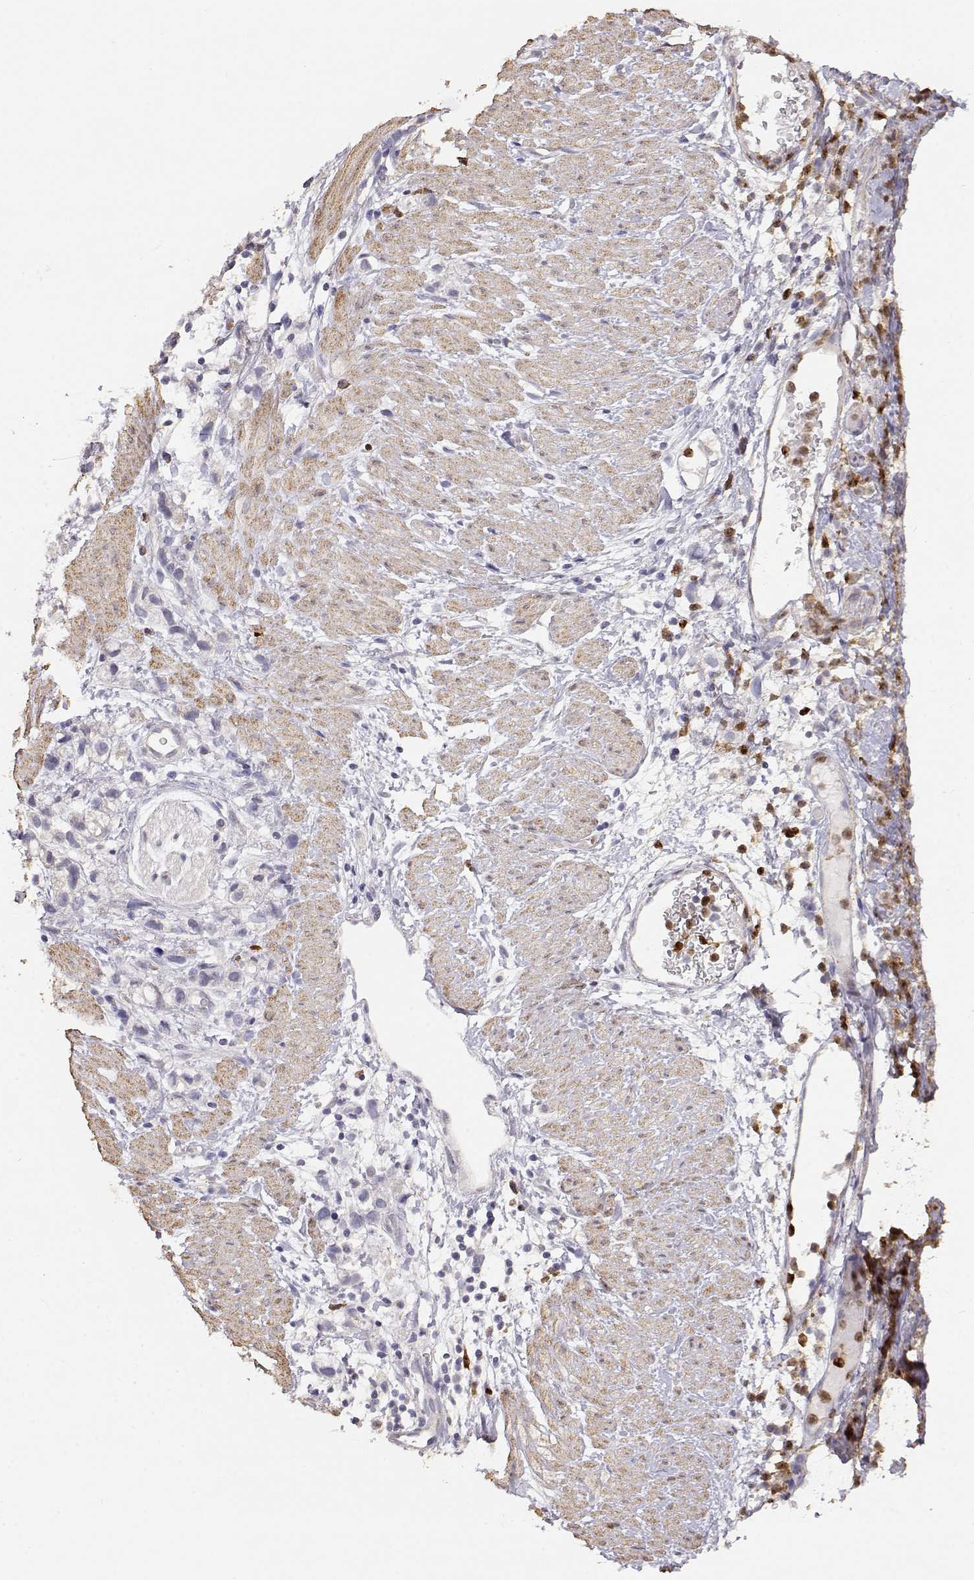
{"staining": {"intensity": "negative", "quantity": "none", "location": "none"}, "tissue": "stomach cancer", "cell_type": "Tumor cells", "image_type": "cancer", "snomed": [{"axis": "morphology", "description": "Adenocarcinoma, NOS"}, {"axis": "topography", "description": "Stomach"}], "caption": "Immunohistochemistry (IHC) histopathology image of stomach adenocarcinoma stained for a protein (brown), which shows no positivity in tumor cells. (Stains: DAB immunohistochemistry with hematoxylin counter stain, Microscopy: brightfield microscopy at high magnification).", "gene": "TNFRSF10C", "patient": {"sex": "female", "age": 59}}